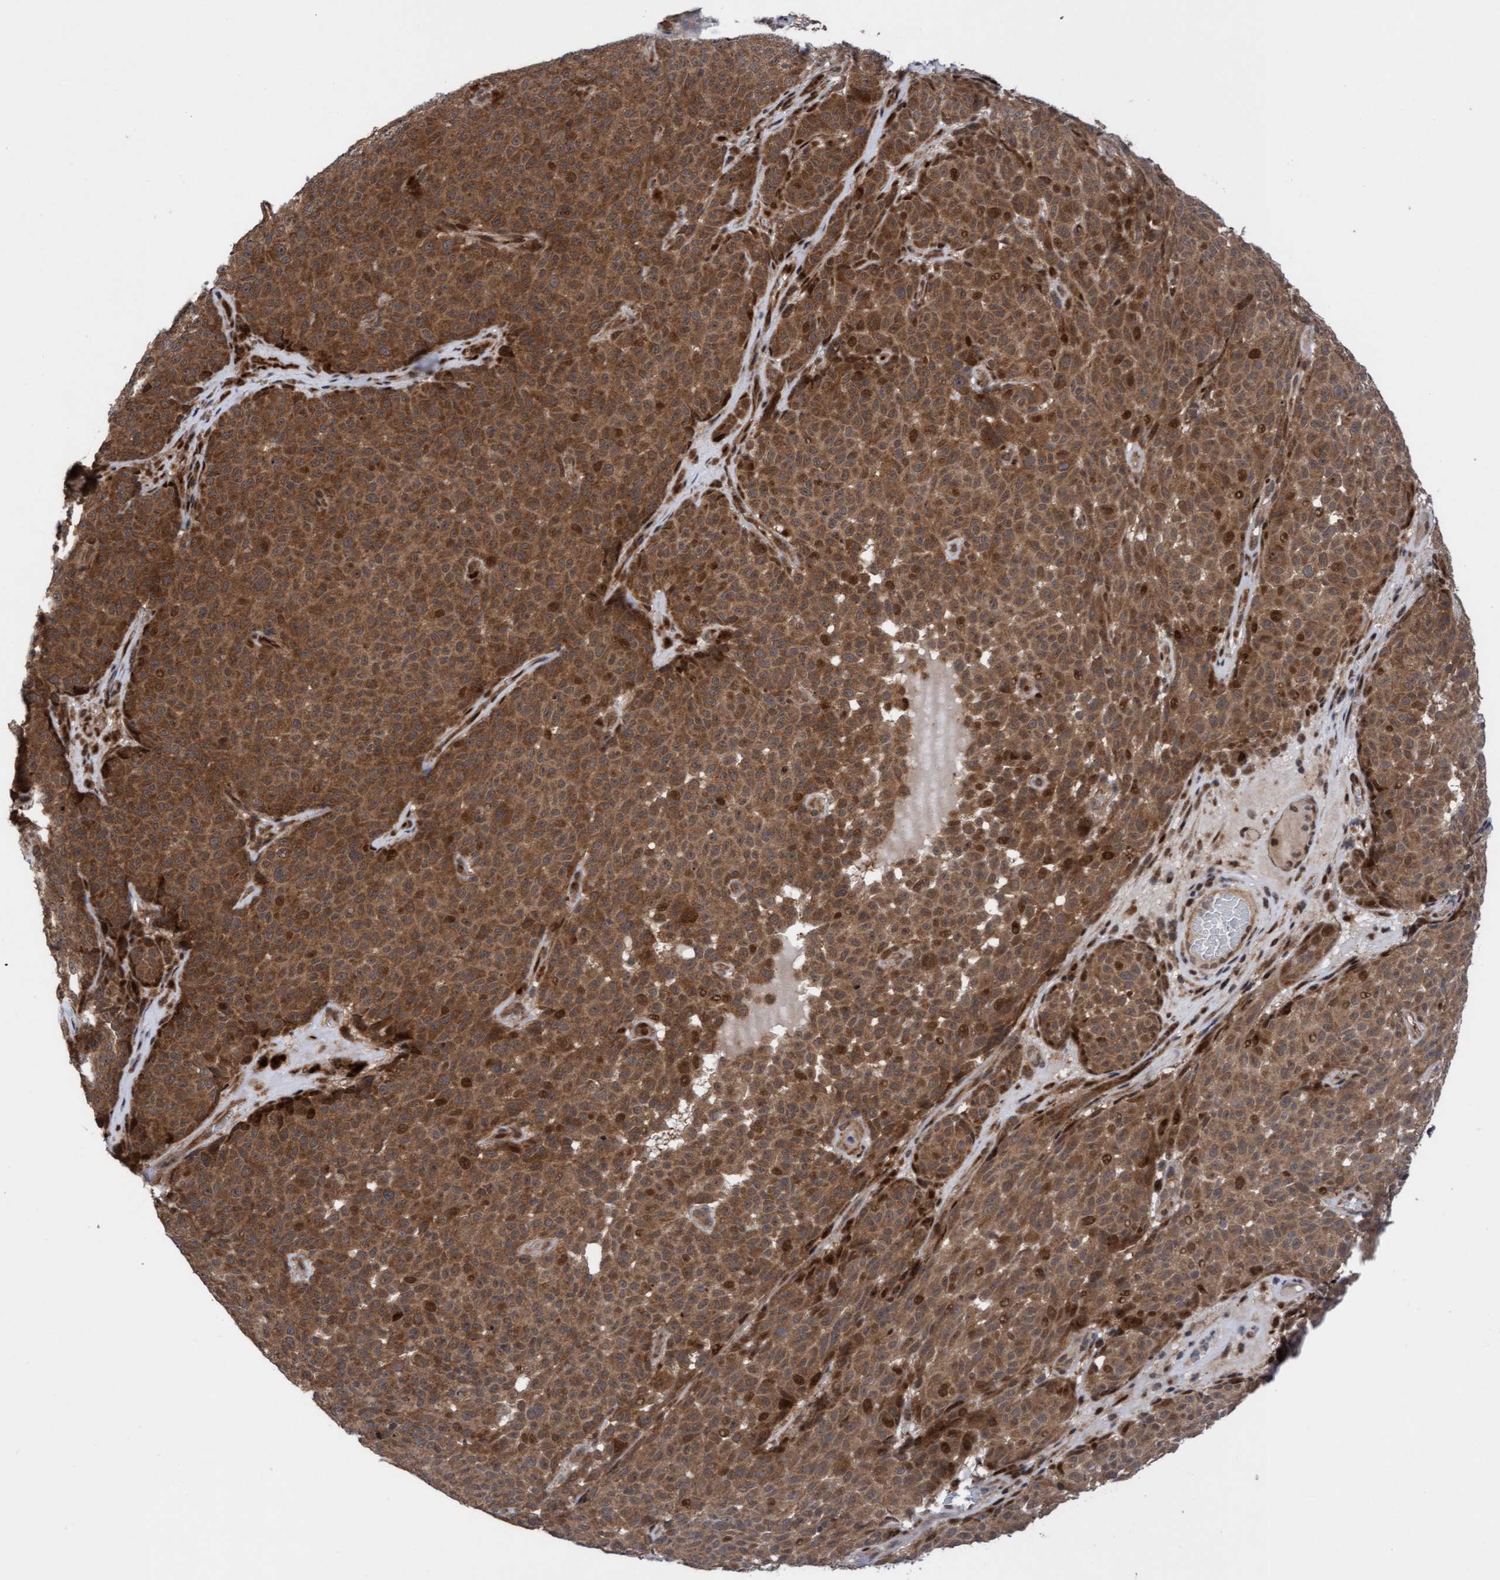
{"staining": {"intensity": "moderate", "quantity": ">75%", "location": "cytoplasmic/membranous"}, "tissue": "melanoma", "cell_type": "Tumor cells", "image_type": "cancer", "snomed": [{"axis": "morphology", "description": "Malignant melanoma, NOS"}, {"axis": "topography", "description": "Skin"}], "caption": "Melanoma was stained to show a protein in brown. There is medium levels of moderate cytoplasmic/membranous staining in approximately >75% of tumor cells. Using DAB (3,3'-diaminobenzidine) (brown) and hematoxylin (blue) stains, captured at high magnification using brightfield microscopy.", "gene": "ITFG1", "patient": {"sex": "female", "age": 82}}